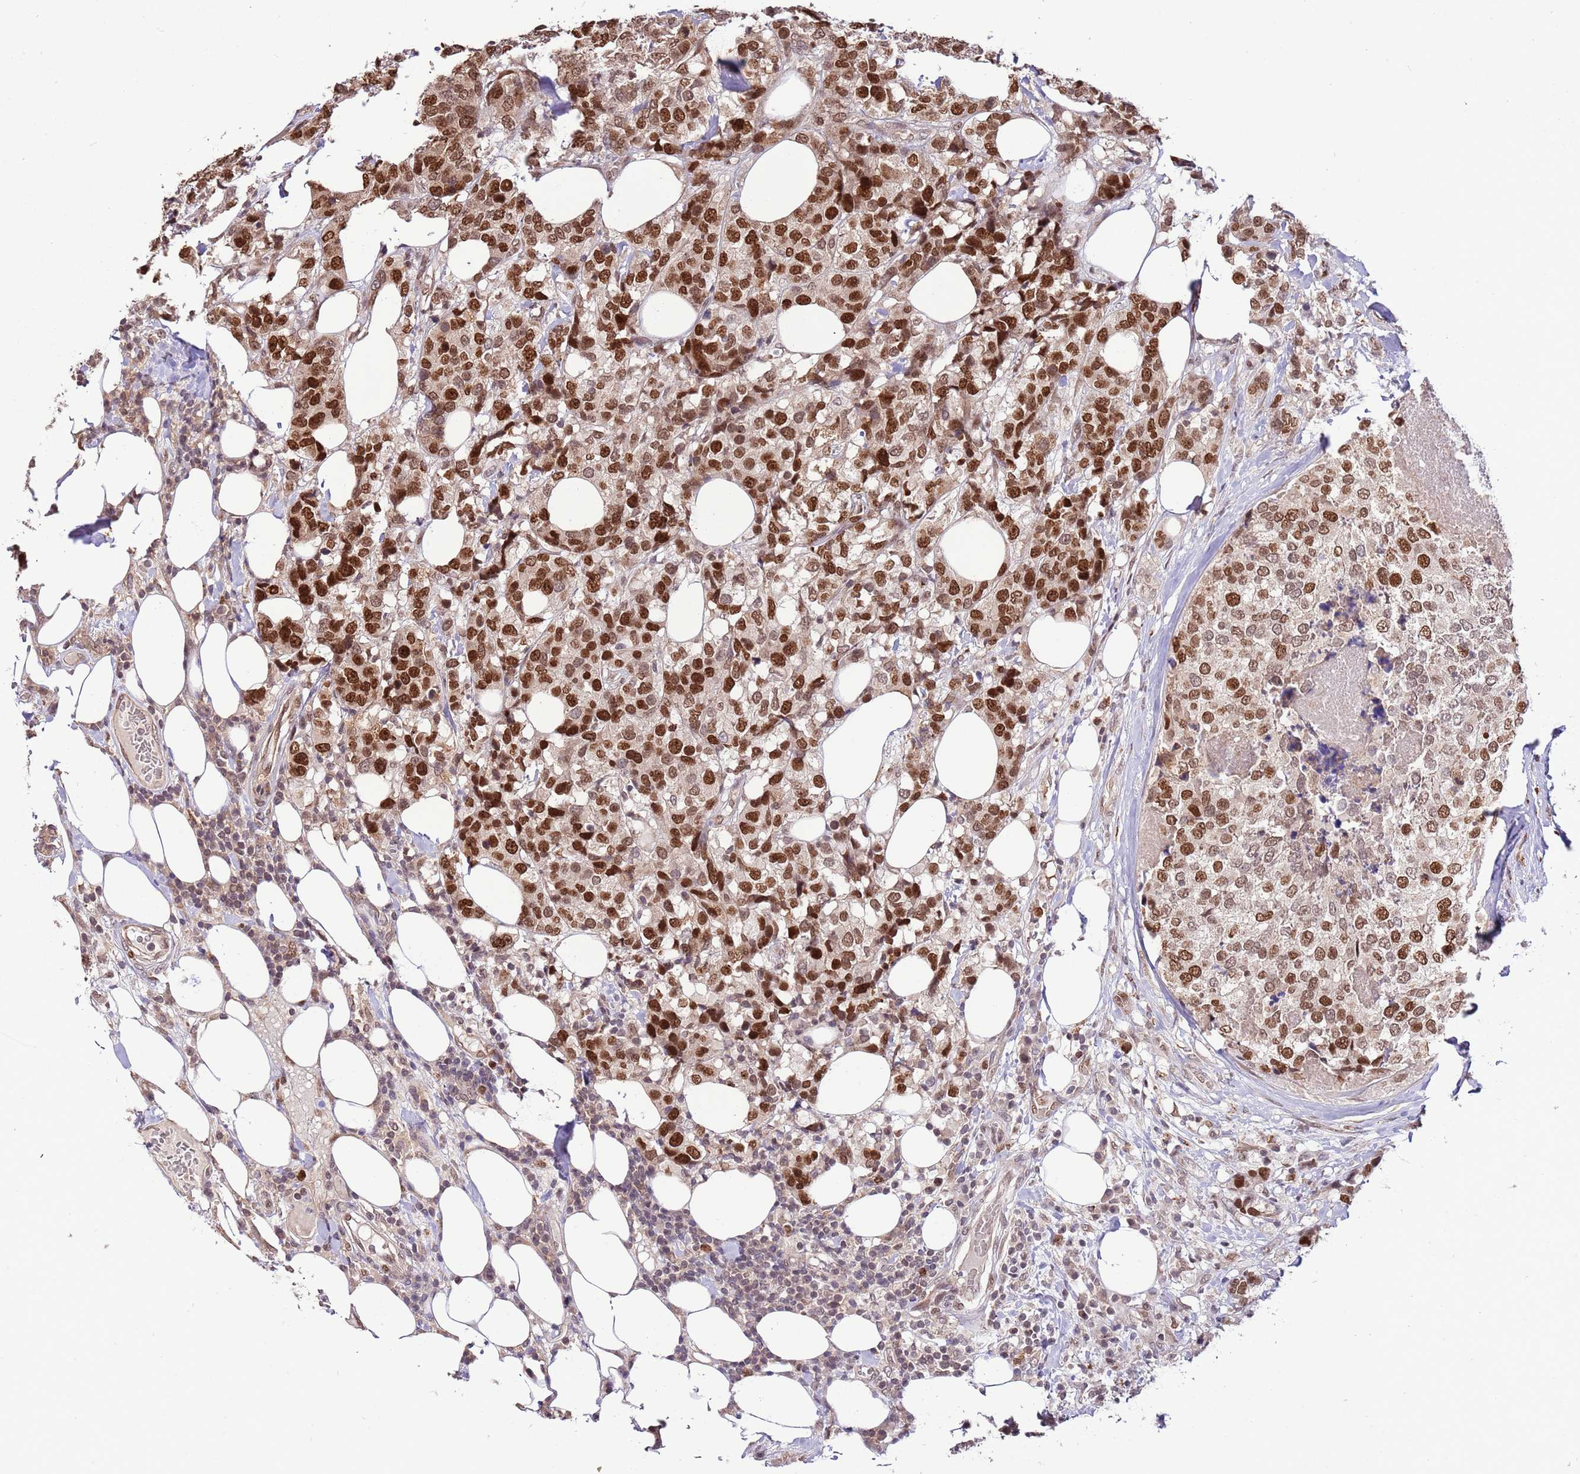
{"staining": {"intensity": "strong", "quantity": ">75%", "location": "nuclear"}, "tissue": "breast cancer", "cell_type": "Tumor cells", "image_type": "cancer", "snomed": [{"axis": "morphology", "description": "Lobular carcinoma"}, {"axis": "topography", "description": "Breast"}], "caption": "This is a micrograph of IHC staining of breast lobular carcinoma, which shows strong expression in the nuclear of tumor cells.", "gene": "RIF1", "patient": {"sex": "female", "age": 59}}